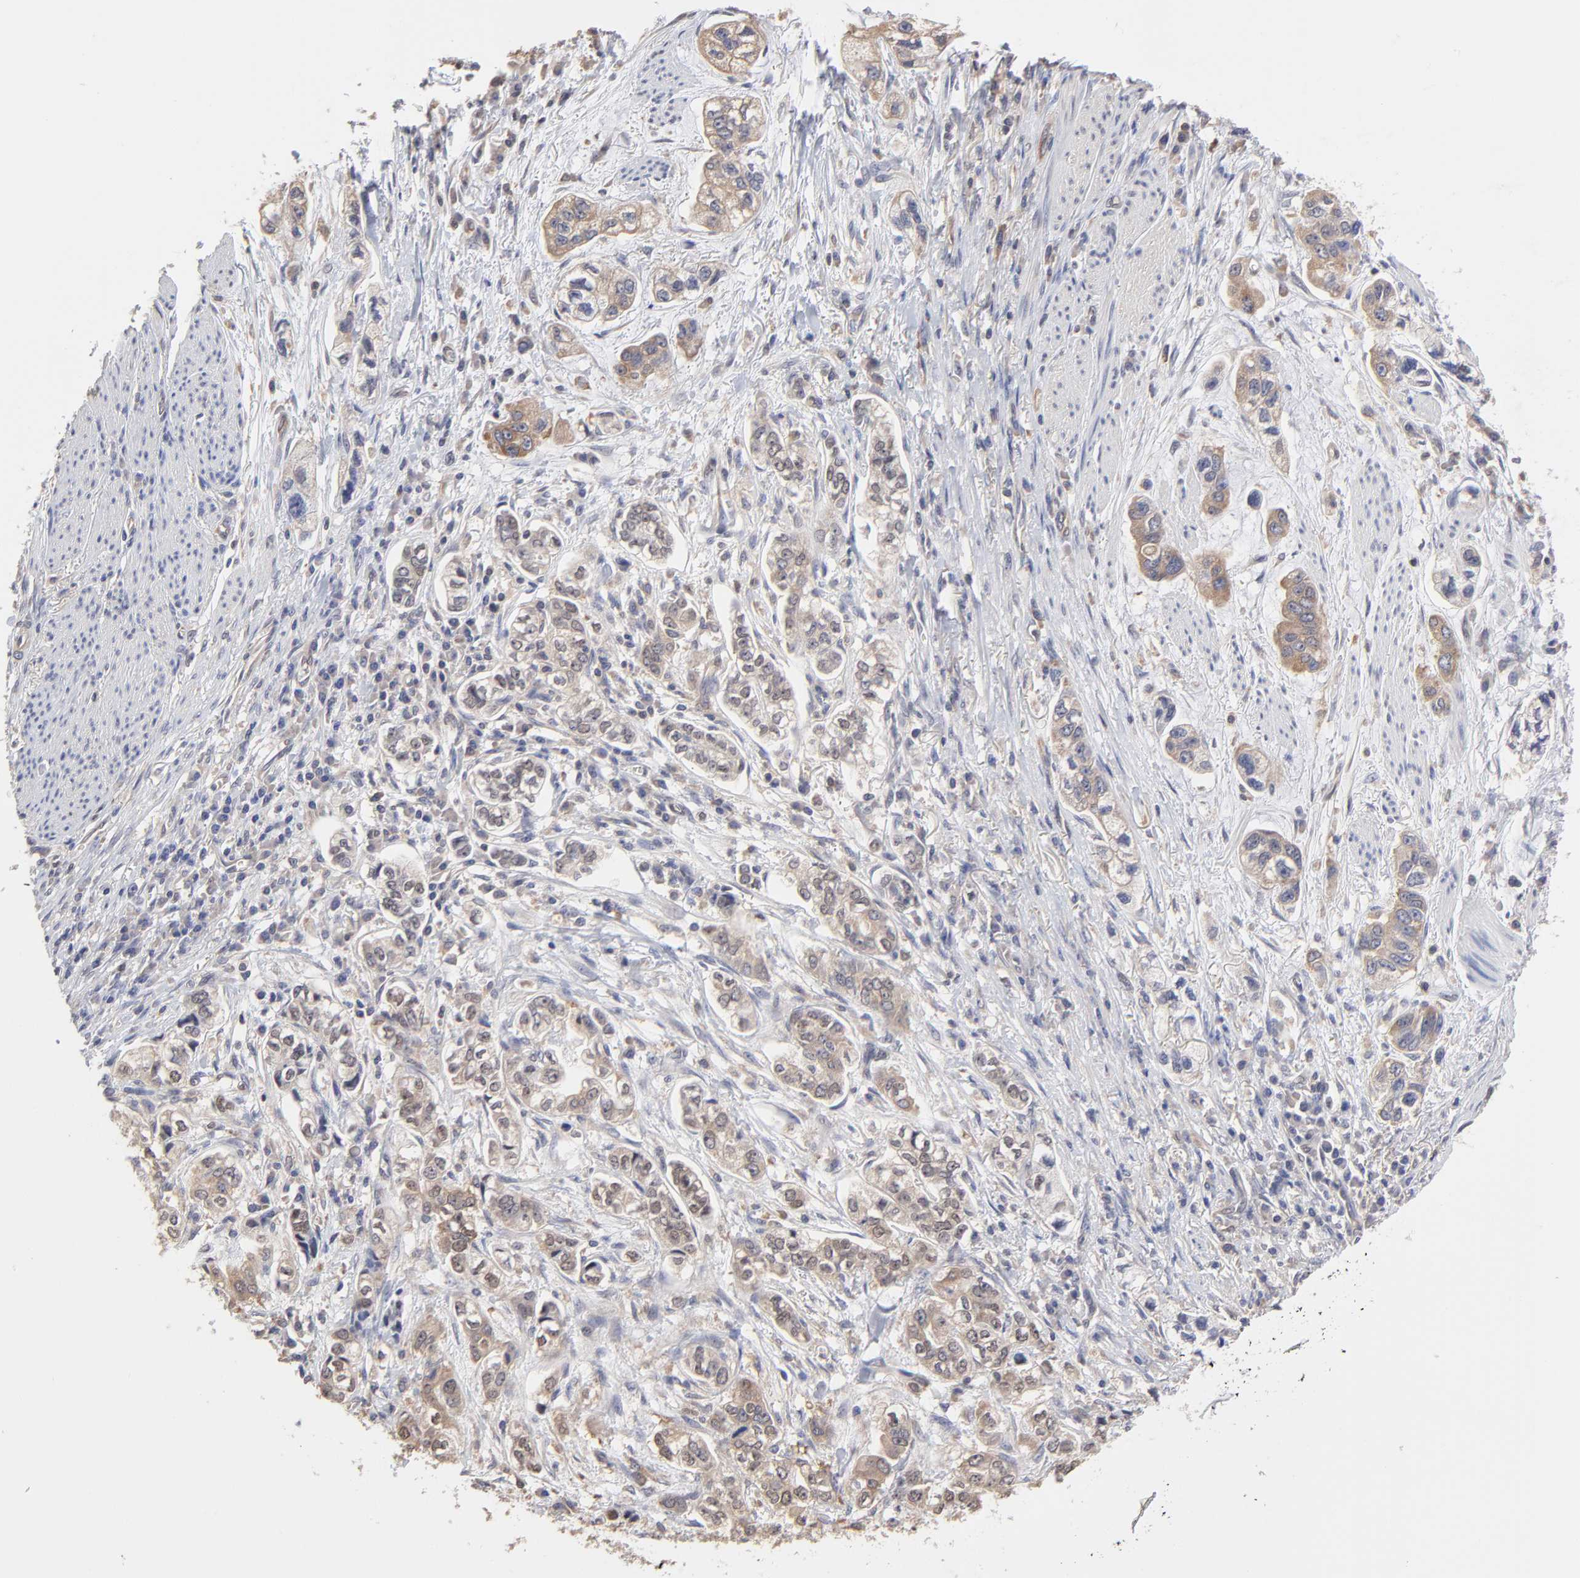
{"staining": {"intensity": "weak", "quantity": "25%-75%", "location": "cytoplasmic/membranous"}, "tissue": "stomach cancer", "cell_type": "Tumor cells", "image_type": "cancer", "snomed": [{"axis": "morphology", "description": "Adenocarcinoma, NOS"}, {"axis": "topography", "description": "Stomach, lower"}], "caption": "Immunohistochemistry photomicrograph of neoplastic tissue: stomach cancer (adenocarcinoma) stained using immunohistochemistry shows low levels of weak protein expression localized specifically in the cytoplasmic/membranous of tumor cells, appearing as a cytoplasmic/membranous brown color.", "gene": "CCT2", "patient": {"sex": "female", "age": 93}}